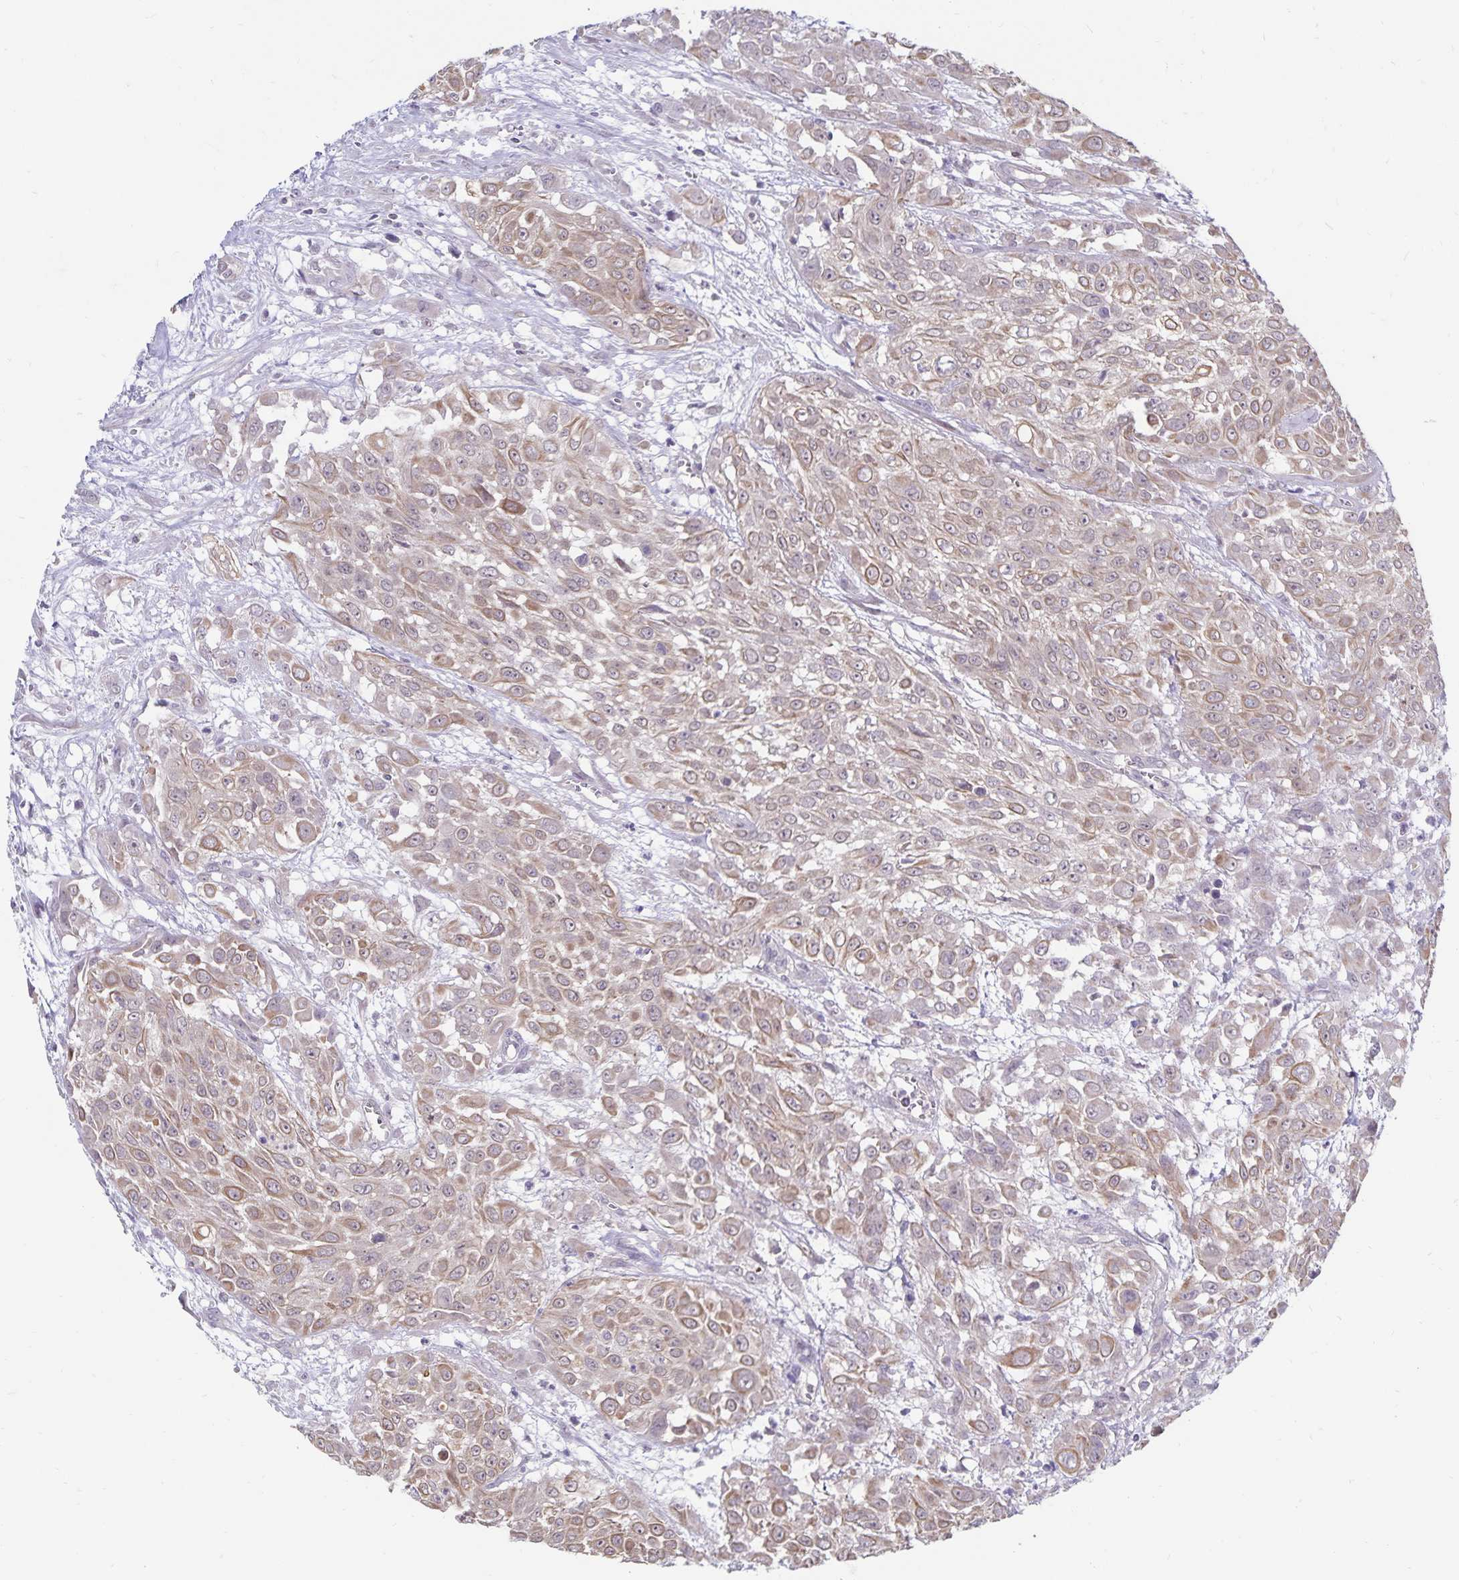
{"staining": {"intensity": "moderate", "quantity": ">75%", "location": "cytoplasmic/membranous"}, "tissue": "urothelial cancer", "cell_type": "Tumor cells", "image_type": "cancer", "snomed": [{"axis": "morphology", "description": "Urothelial carcinoma, High grade"}, {"axis": "topography", "description": "Urinary bladder"}], "caption": "A photomicrograph of urothelial carcinoma (high-grade) stained for a protein reveals moderate cytoplasmic/membranous brown staining in tumor cells. The staining is performed using DAB (3,3'-diaminobenzidine) brown chromogen to label protein expression. The nuclei are counter-stained blue using hematoxylin.", "gene": "CDKN2B", "patient": {"sex": "male", "age": 57}}